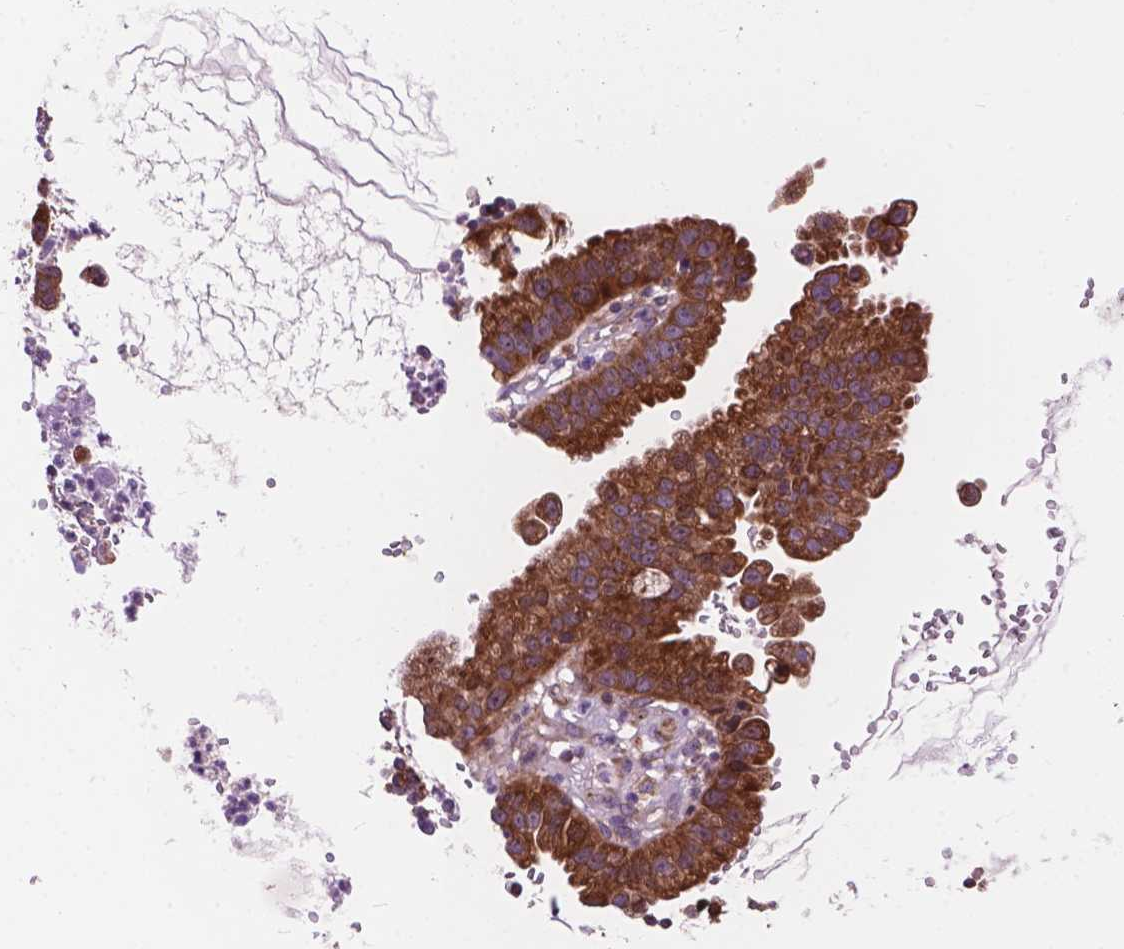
{"staining": {"intensity": "strong", "quantity": ">75%", "location": "cytoplasmic/membranous"}, "tissue": "cervical cancer", "cell_type": "Tumor cells", "image_type": "cancer", "snomed": [{"axis": "morphology", "description": "Adenocarcinoma, NOS"}, {"axis": "topography", "description": "Cervix"}], "caption": "Adenocarcinoma (cervical) stained with IHC shows strong cytoplasmic/membranous staining in approximately >75% of tumor cells. The protein of interest is shown in brown color, while the nuclei are stained blue.", "gene": "RPL37A", "patient": {"sex": "female", "age": 34}}